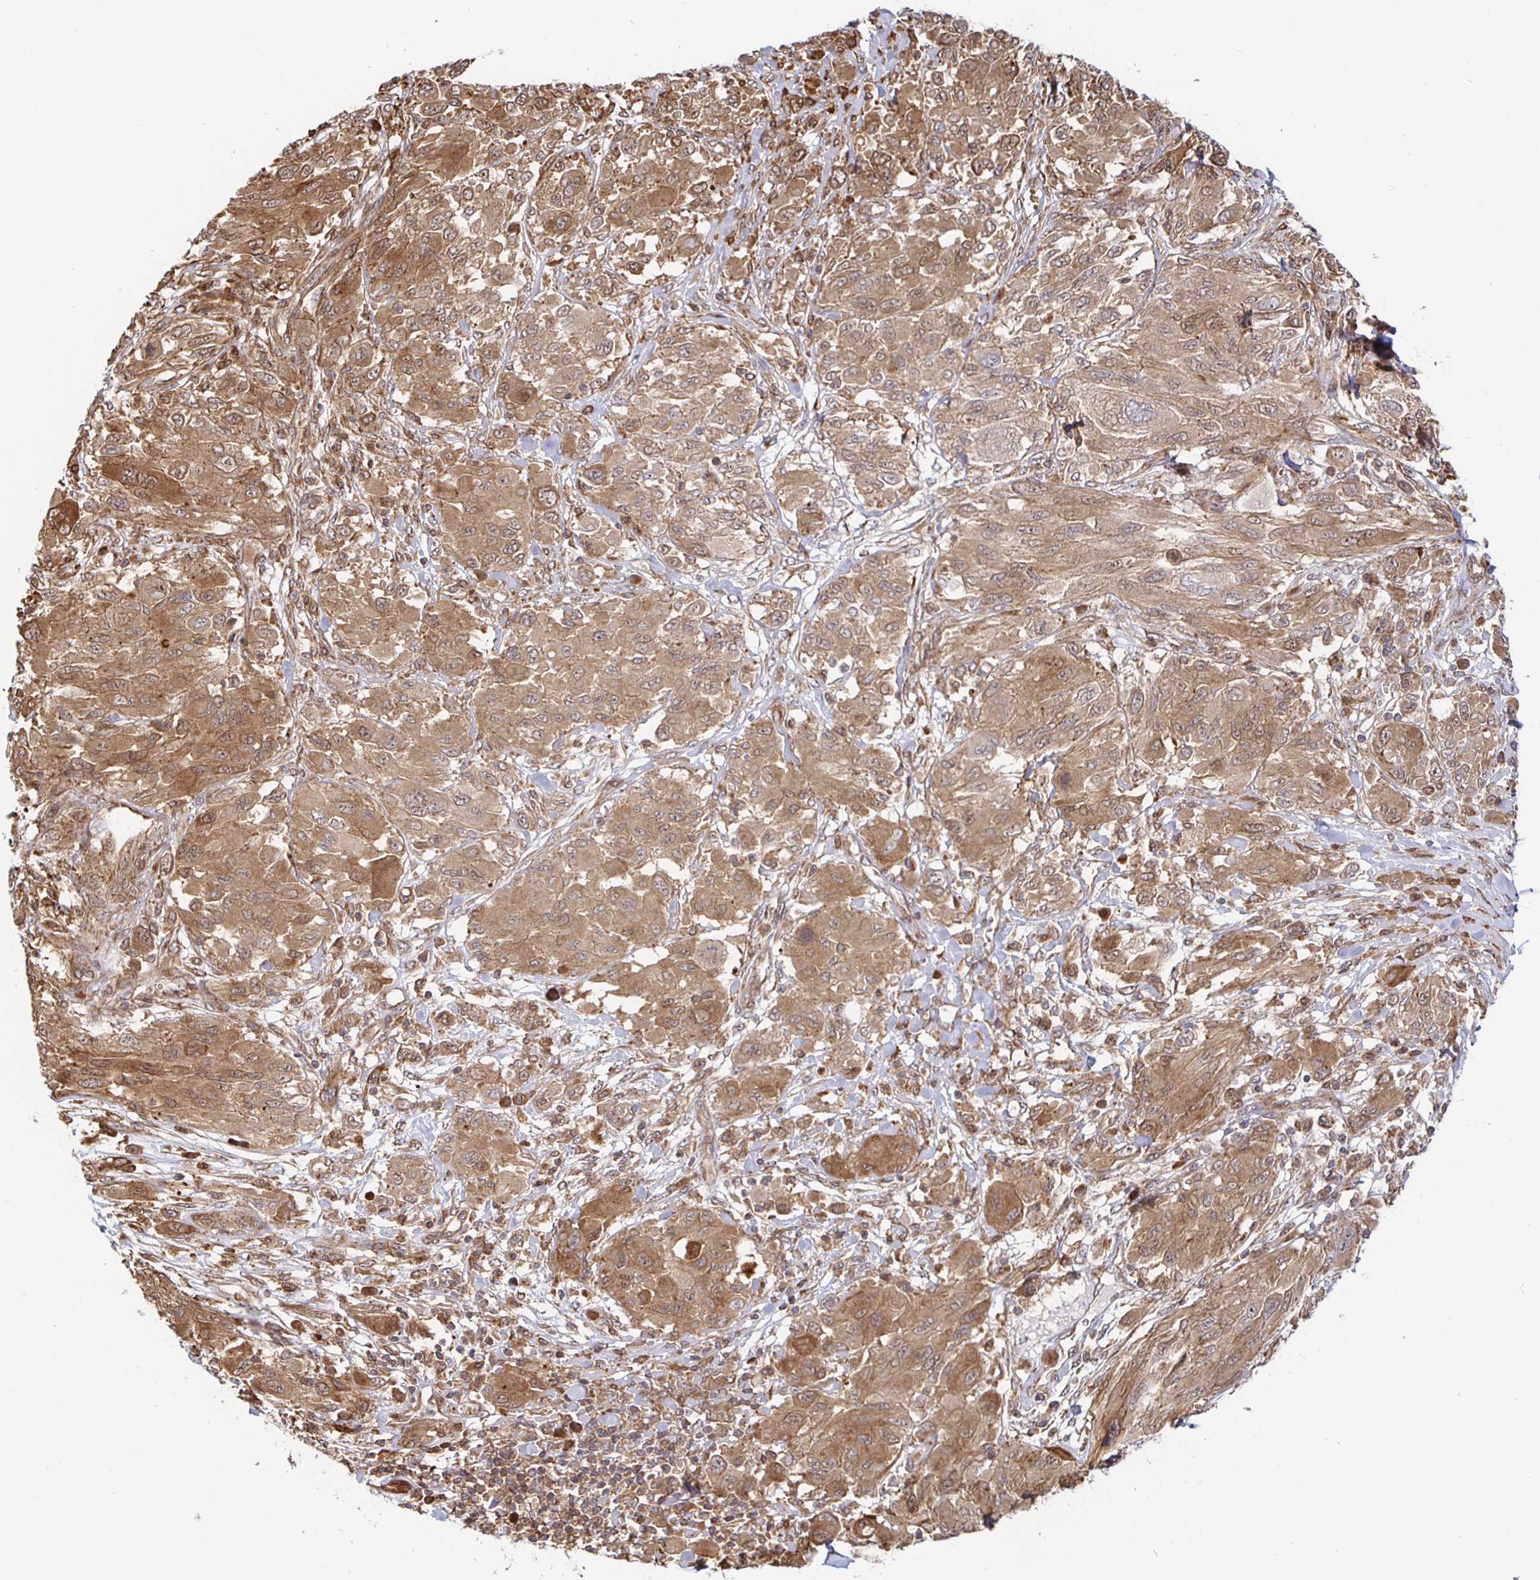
{"staining": {"intensity": "moderate", "quantity": ">75%", "location": "cytoplasmic/membranous,nuclear"}, "tissue": "melanoma", "cell_type": "Tumor cells", "image_type": "cancer", "snomed": [{"axis": "morphology", "description": "Malignant melanoma, NOS"}, {"axis": "topography", "description": "Skin"}], "caption": "Protein staining displays moderate cytoplasmic/membranous and nuclear expression in about >75% of tumor cells in malignant melanoma. Nuclei are stained in blue.", "gene": "STRAP", "patient": {"sex": "female", "age": 91}}